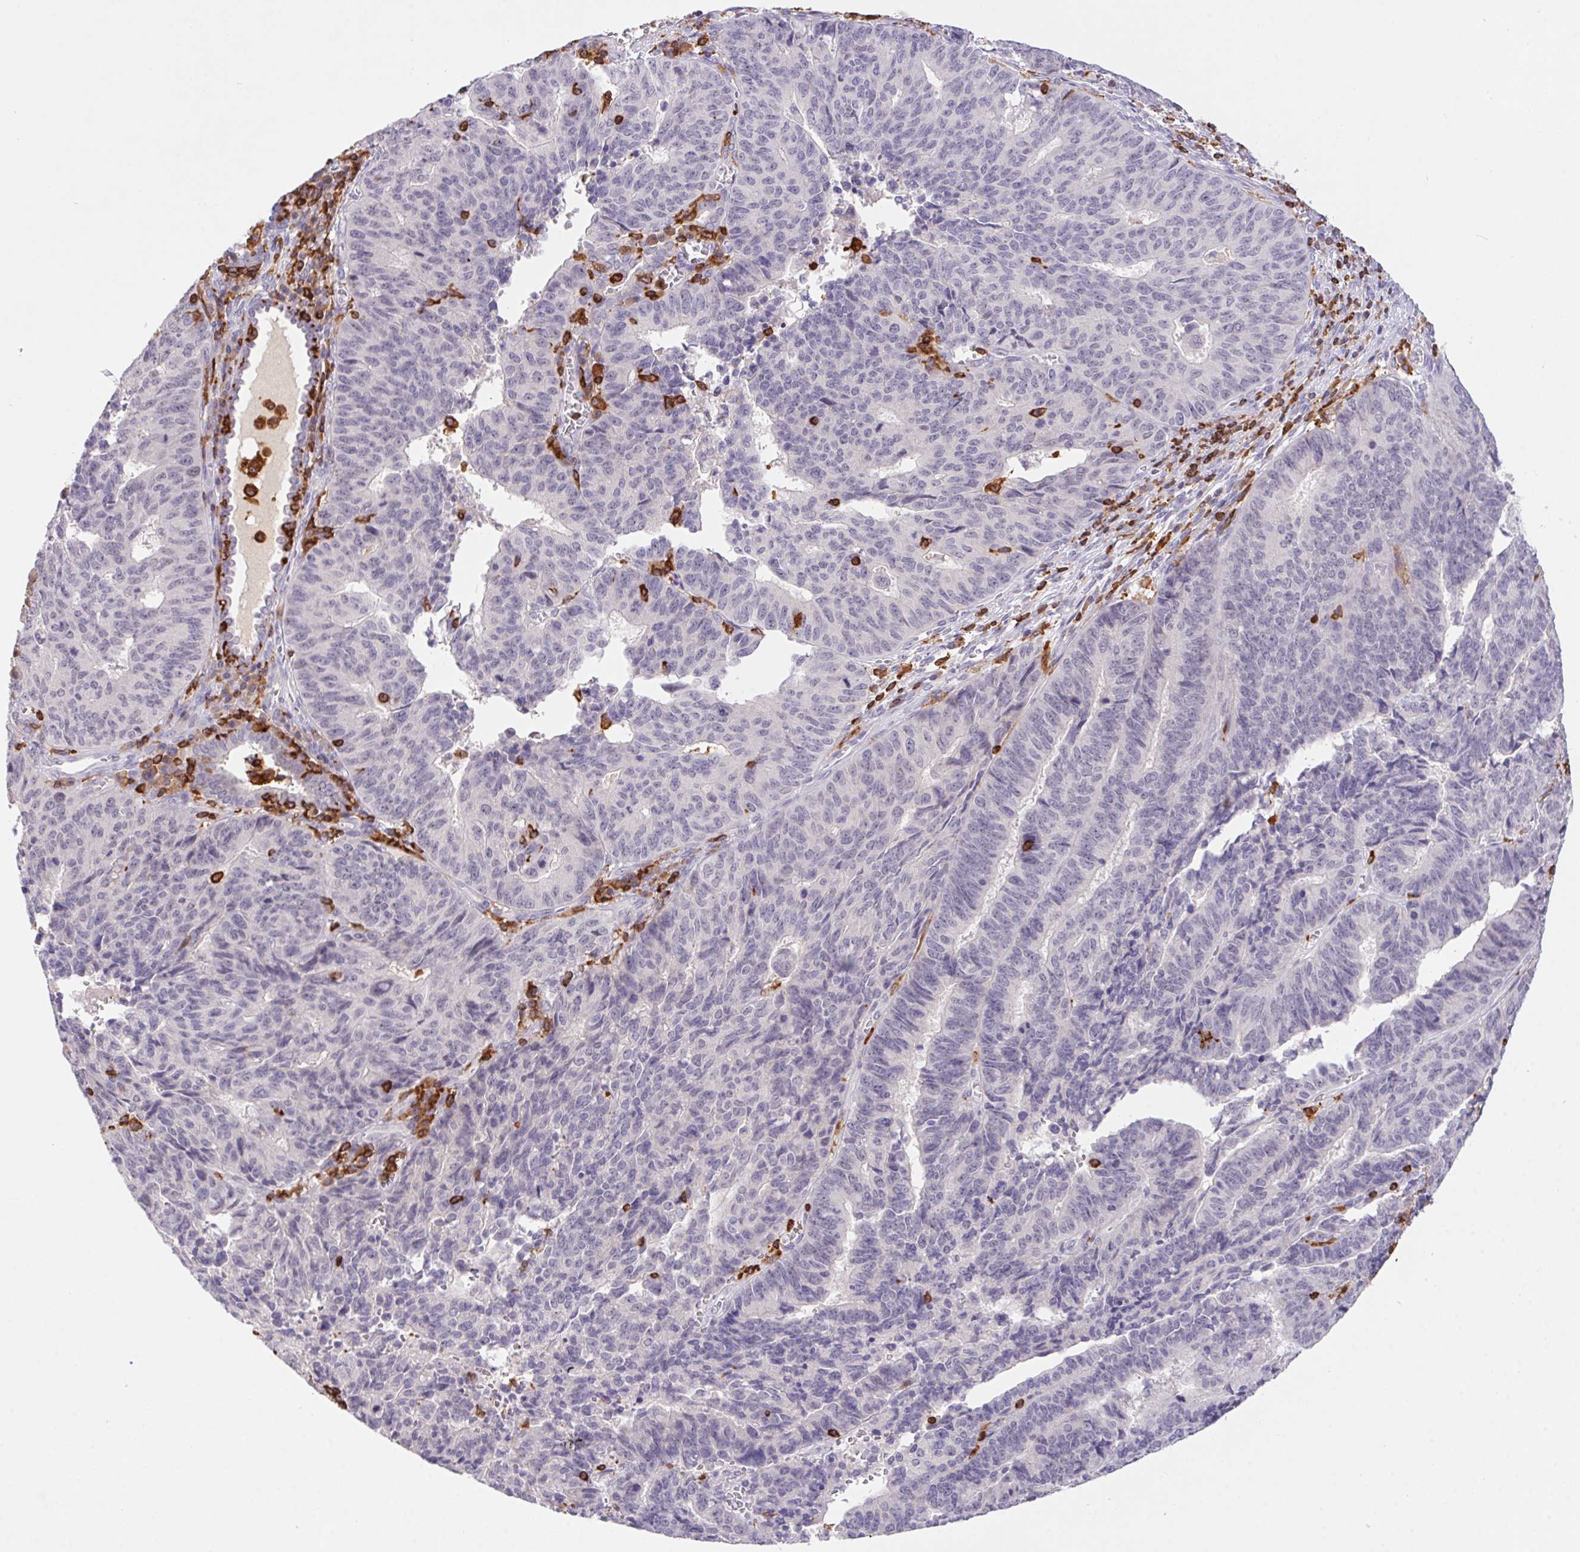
{"staining": {"intensity": "negative", "quantity": "none", "location": "none"}, "tissue": "endometrial cancer", "cell_type": "Tumor cells", "image_type": "cancer", "snomed": [{"axis": "morphology", "description": "Adenocarcinoma, NOS"}, {"axis": "topography", "description": "Endometrium"}], "caption": "Image shows no significant protein positivity in tumor cells of endometrial cancer (adenocarcinoma).", "gene": "APBB1IP", "patient": {"sex": "female", "age": 65}}